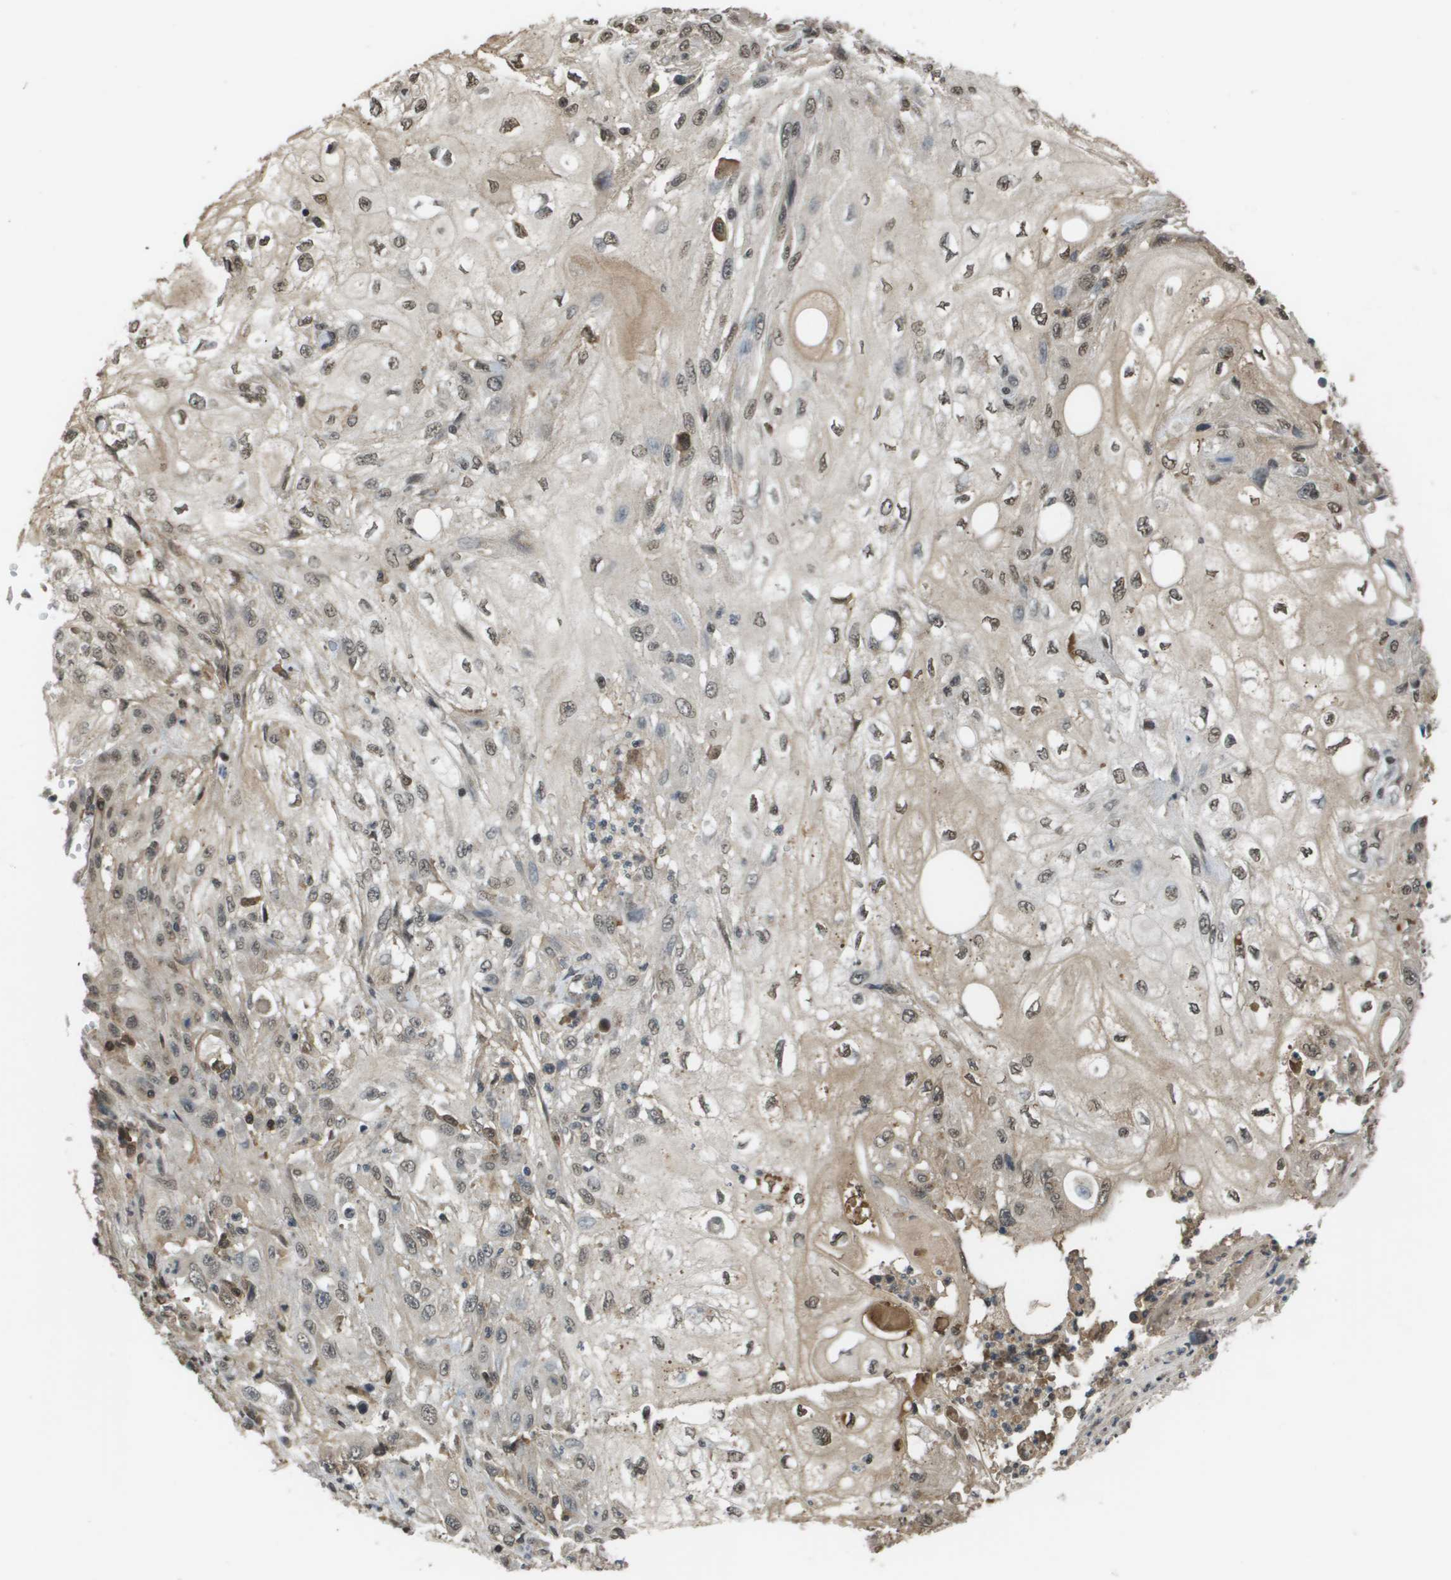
{"staining": {"intensity": "moderate", "quantity": ">75%", "location": "nuclear"}, "tissue": "skin cancer", "cell_type": "Tumor cells", "image_type": "cancer", "snomed": [{"axis": "morphology", "description": "Squamous cell carcinoma, NOS"}, {"axis": "topography", "description": "Skin"}], "caption": "A medium amount of moderate nuclear expression is seen in about >75% of tumor cells in squamous cell carcinoma (skin) tissue.", "gene": "NDRG2", "patient": {"sex": "male", "age": 75}}